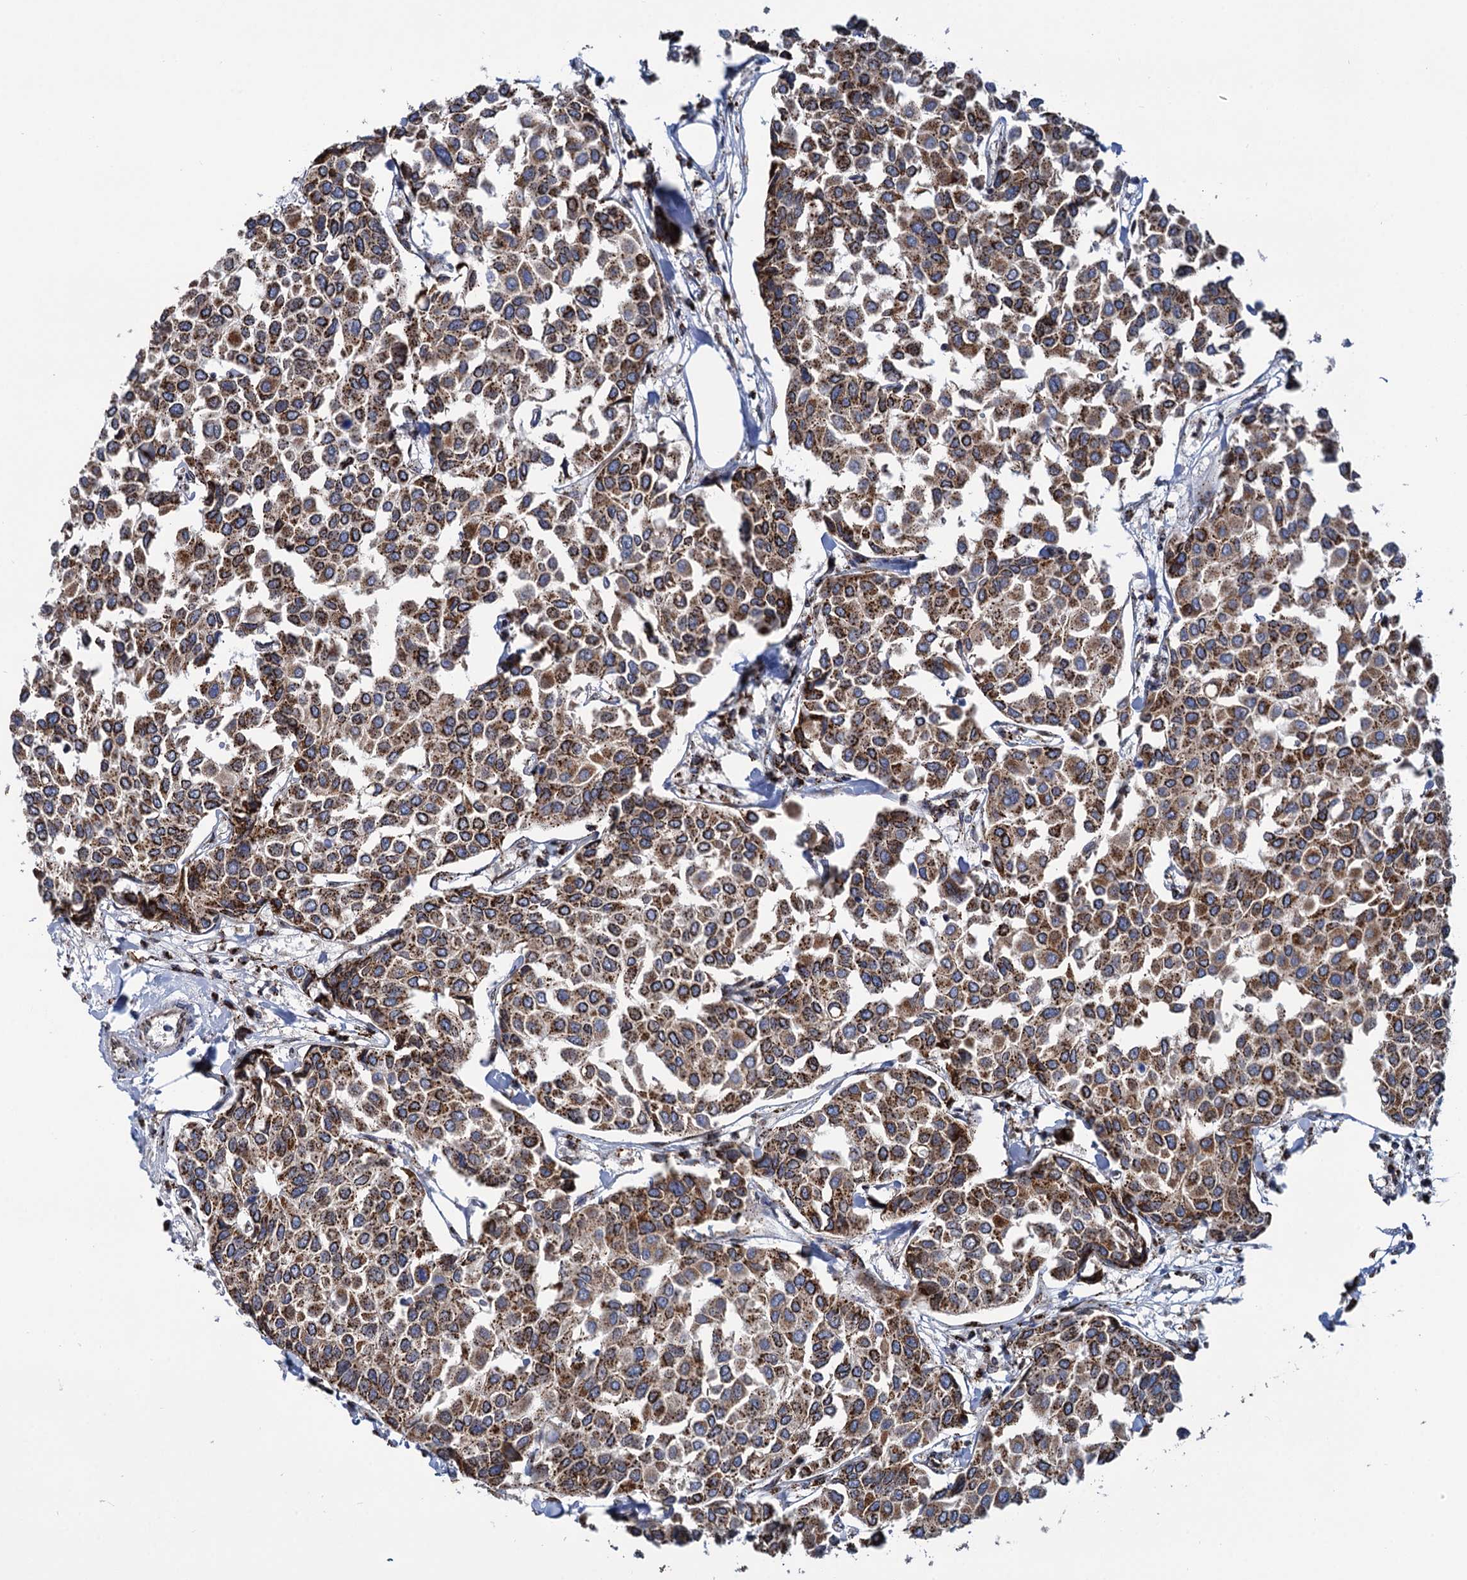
{"staining": {"intensity": "moderate", "quantity": ">75%", "location": "cytoplasmic/membranous"}, "tissue": "breast cancer", "cell_type": "Tumor cells", "image_type": "cancer", "snomed": [{"axis": "morphology", "description": "Duct carcinoma"}, {"axis": "topography", "description": "Breast"}], "caption": "Immunohistochemical staining of human breast cancer exhibits medium levels of moderate cytoplasmic/membranous protein expression in about >75% of tumor cells. The staining was performed using DAB, with brown indicating positive protein expression. Nuclei are stained blue with hematoxylin.", "gene": "SUPT20H", "patient": {"sex": "female", "age": 55}}